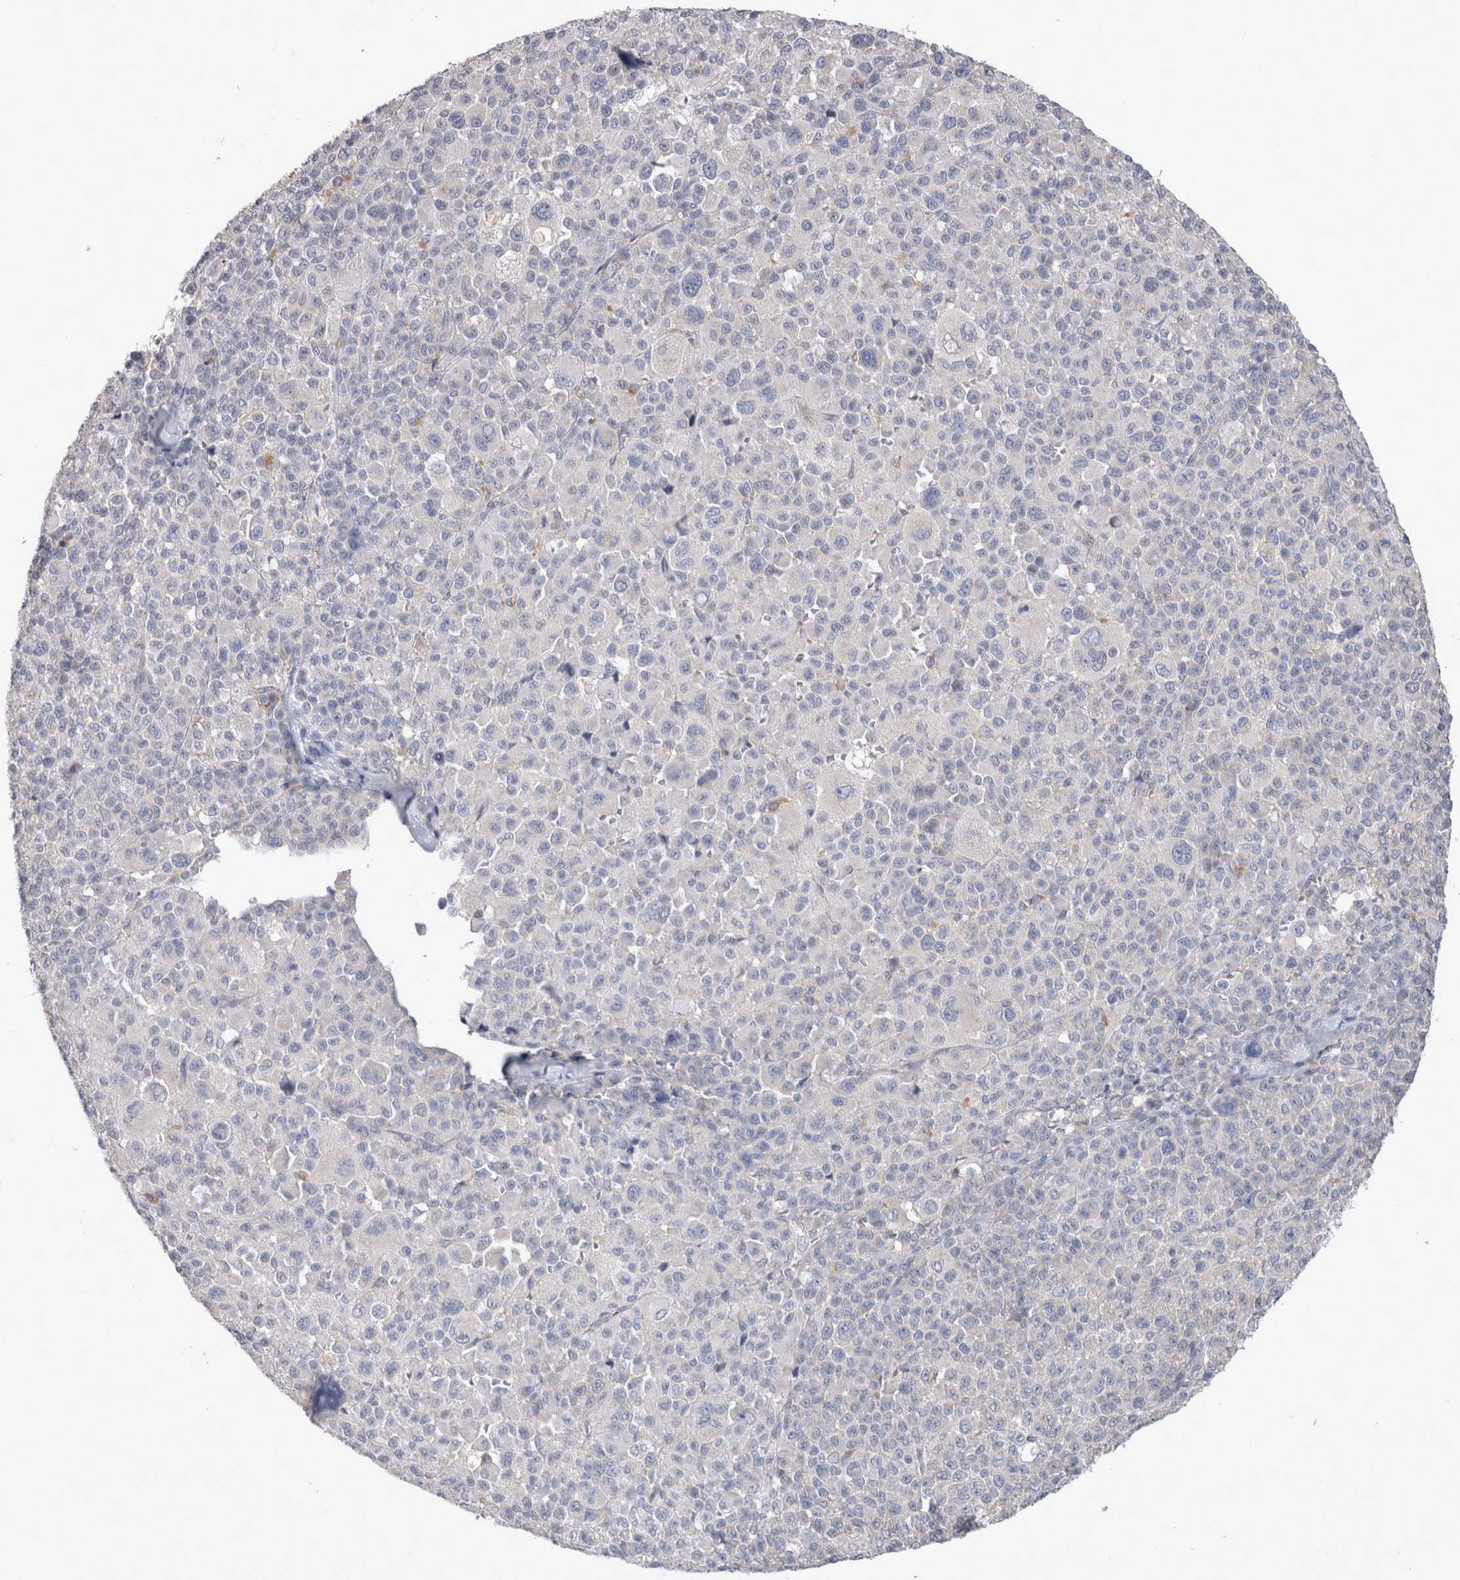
{"staining": {"intensity": "negative", "quantity": "none", "location": "none"}, "tissue": "melanoma", "cell_type": "Tumor cells", "image_type": "cancer", "snomed": [{"axis": "morphology", "description": "Malignant melanoma, Metastatic site"}, {"axis": "topography", "description": "Skin"}], "caption": "Human malignant melanoma (metastatic site) stained for a protein using immunohistochemistry (IHC) exhibits no staining in tumor cells.", "gene": "LRRC40", "patient": {"sex": "female", "age": 74}}